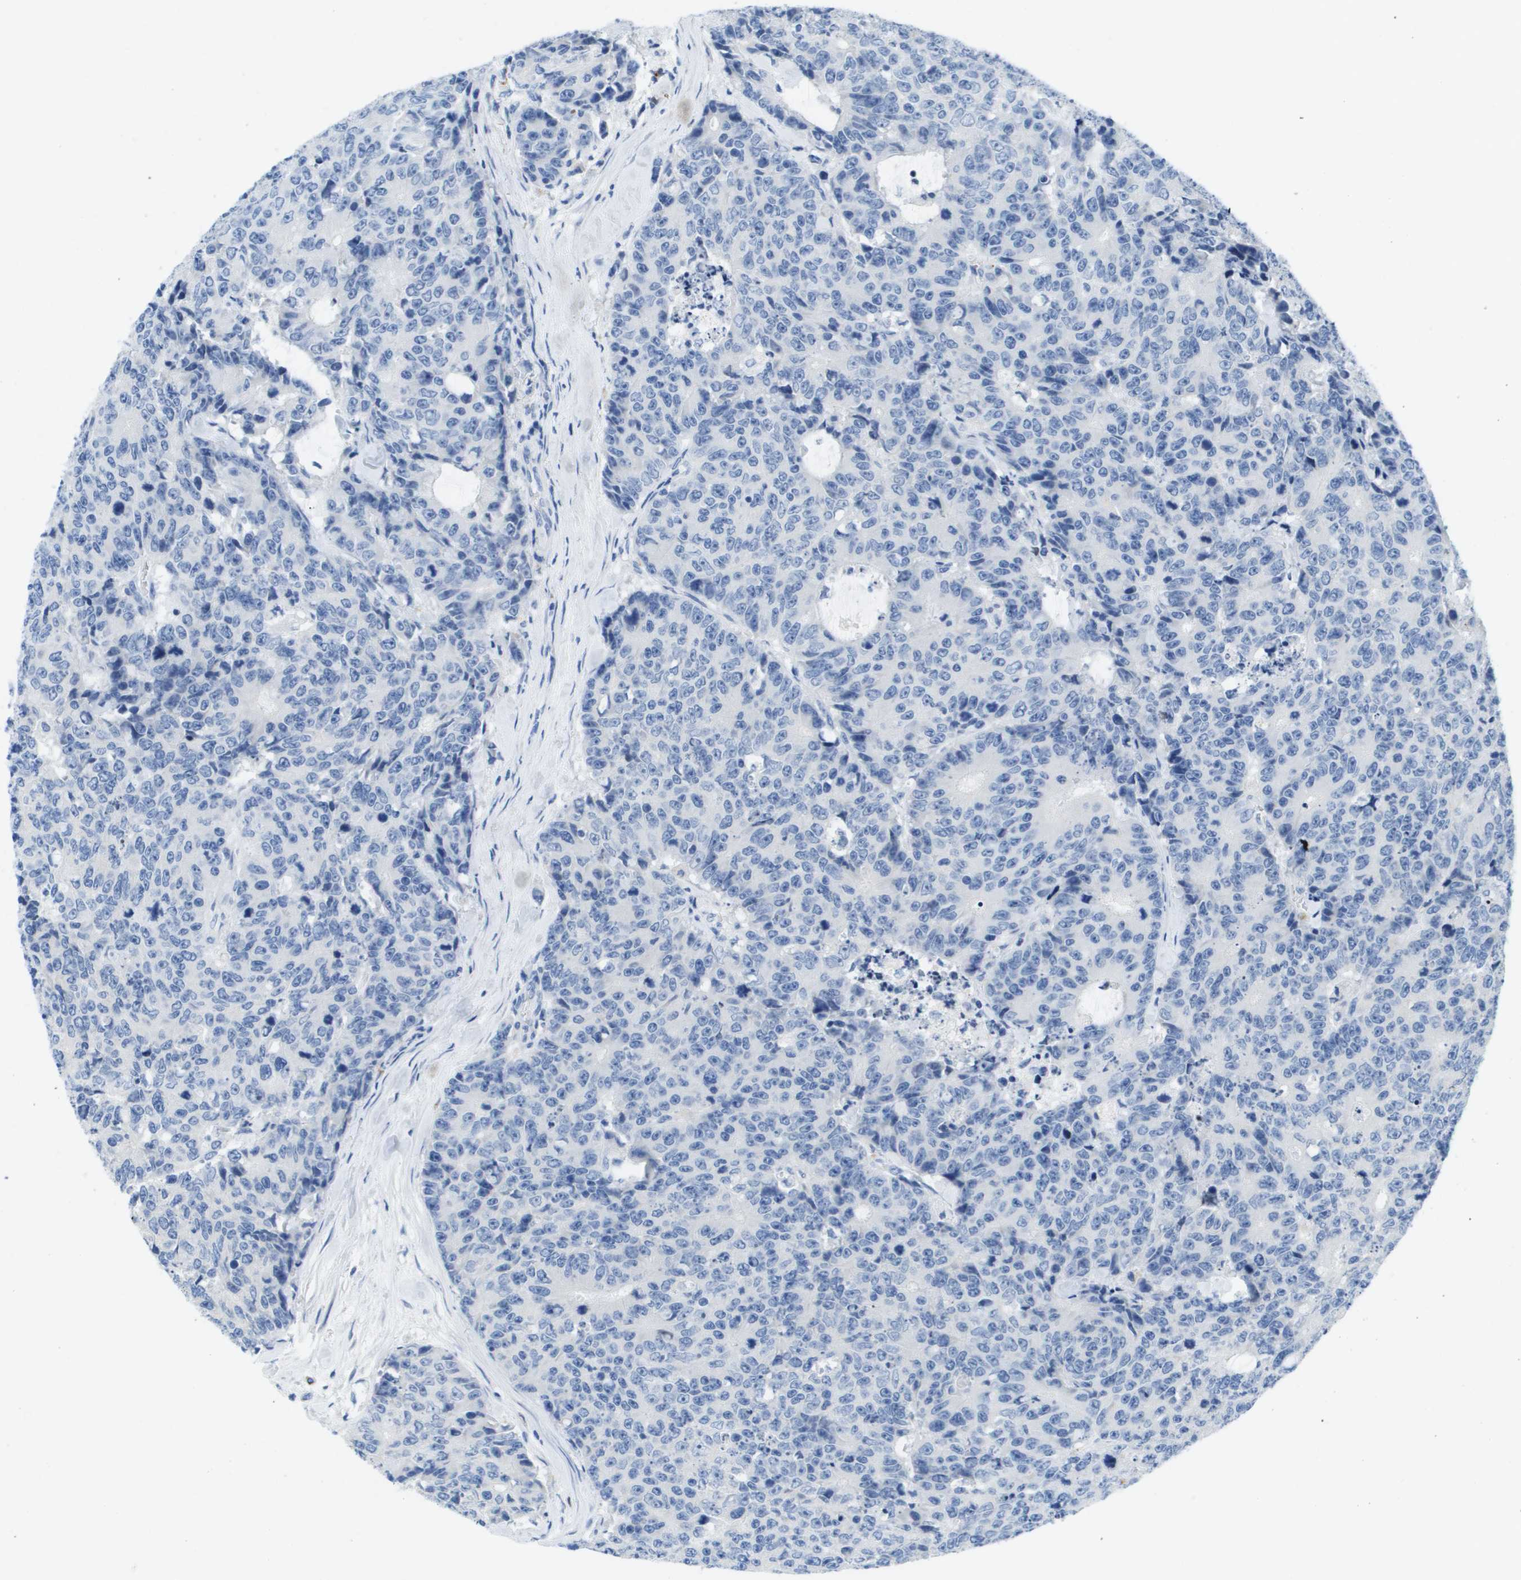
{"staining": {"intensity": "negative", "quantity": "none", "location": "none"}, "tissue": "colorectal cancer", "cell_type": "Tumor cells", "image_type": "cancer", "snomed": [{"axis": "morphology", "description": "Adenocarcinoma, NOS"}, {"axis": "topography", "description": "Colon"}], "caption": "Tumor cells are negative for brown protein staining in colorectal cancer (adenocarcinoma).", "gene": "MS4A1", "patient": {"sex": "female", "age": 86}}